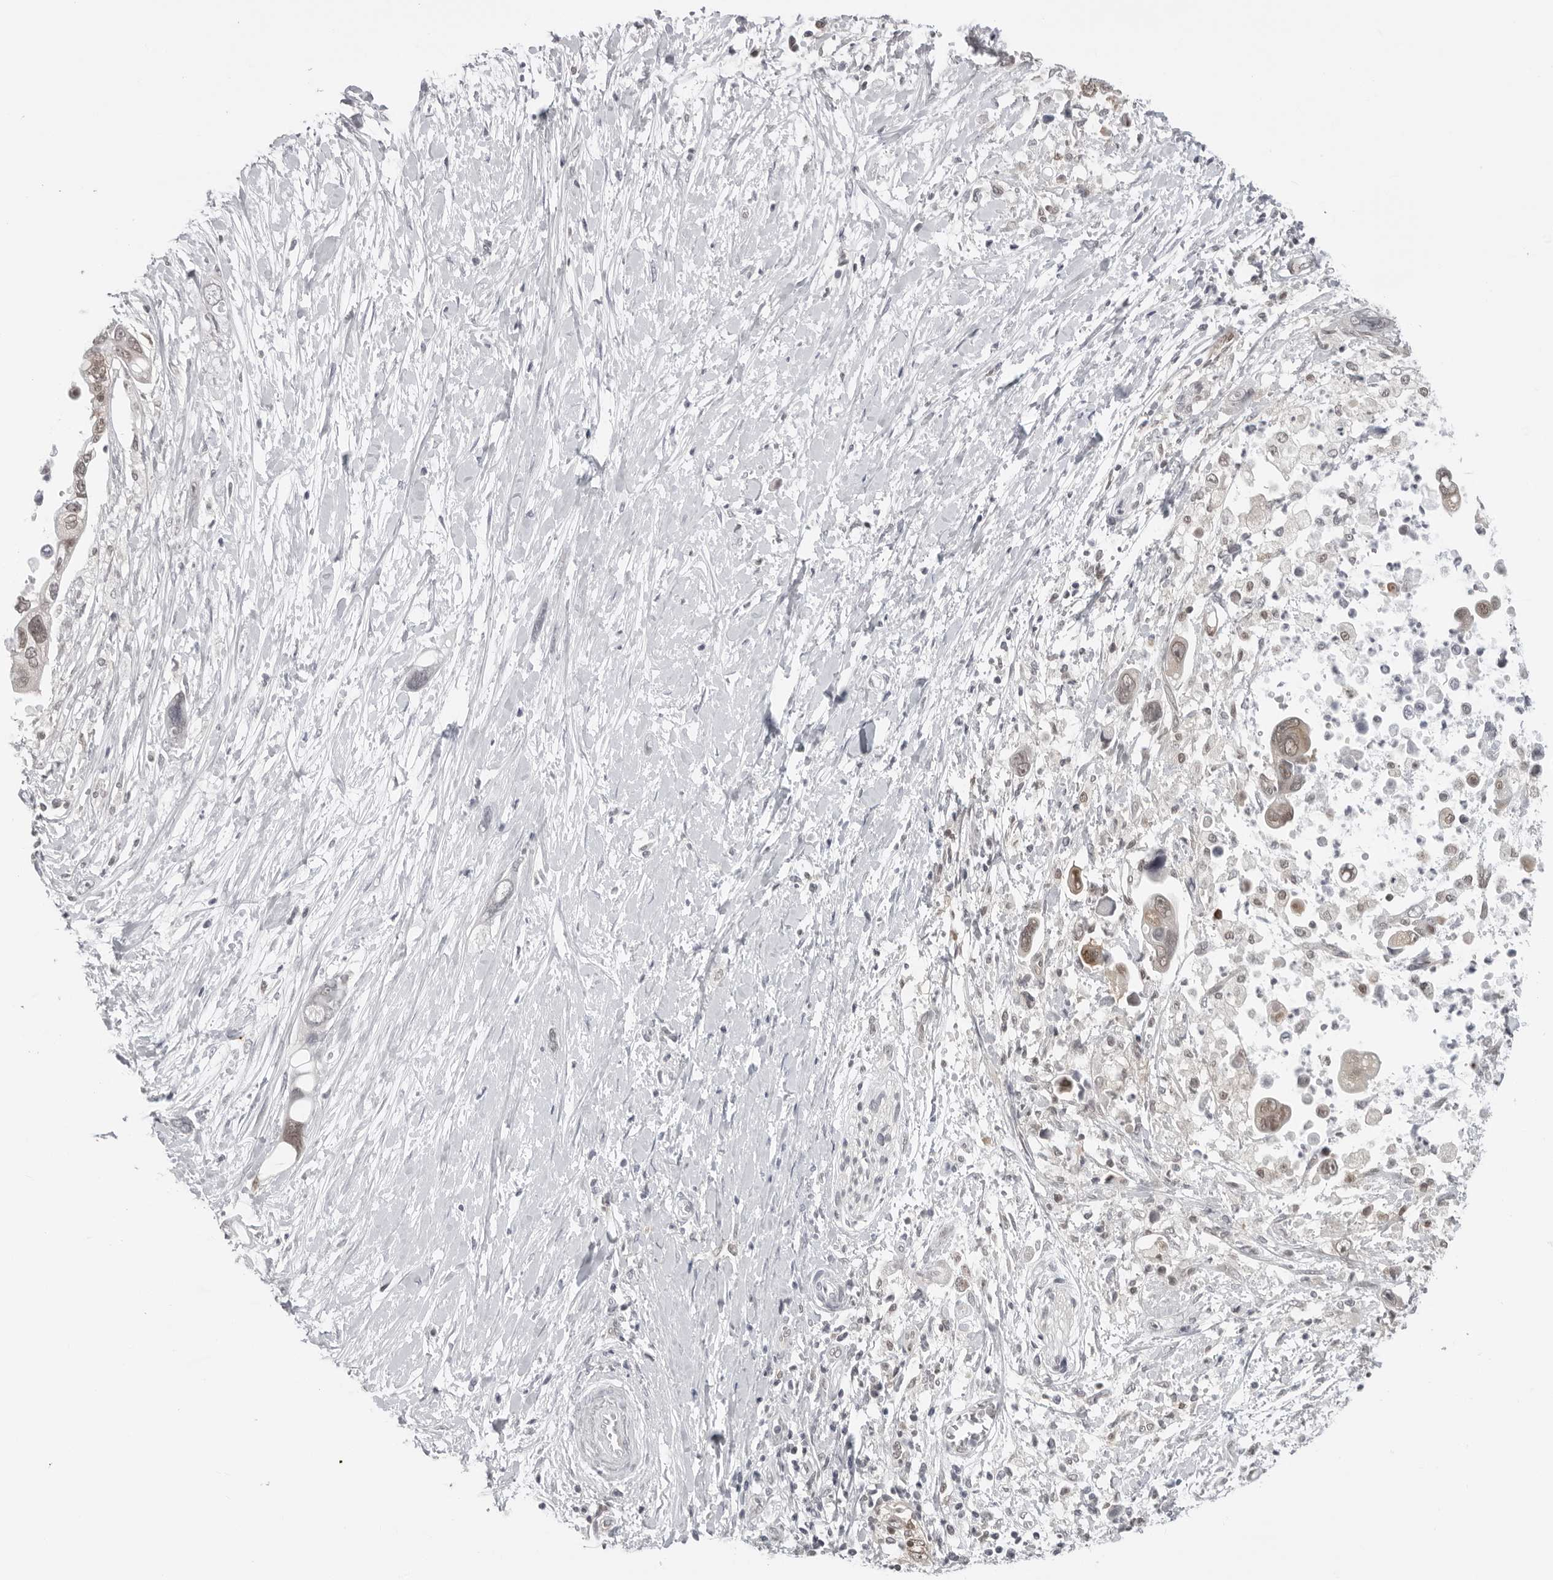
{"staining": {"intensity": "moderate", "quantity": "25%-75%", "location": "cytoplasmic/membranous"}, "tissue": "pancreatic cancer", "cell_type": "Tumor cells", "image_type": "cancer", "snomed": [{"axis": "morphology", "description": "Adenocarcinoma, NOS"}, {"axis": "topography", "description": "Pancreas"}], "caption": "A histopathology image showing moderate cytoplasmic/membranous staining in about 25%-75% of tumor cells in pancreatic adenocarcinoma, as visualized by brown immunohistochemical staining.", "gene": "CASP7", "patient": {"sex": "female", "age": 72}}